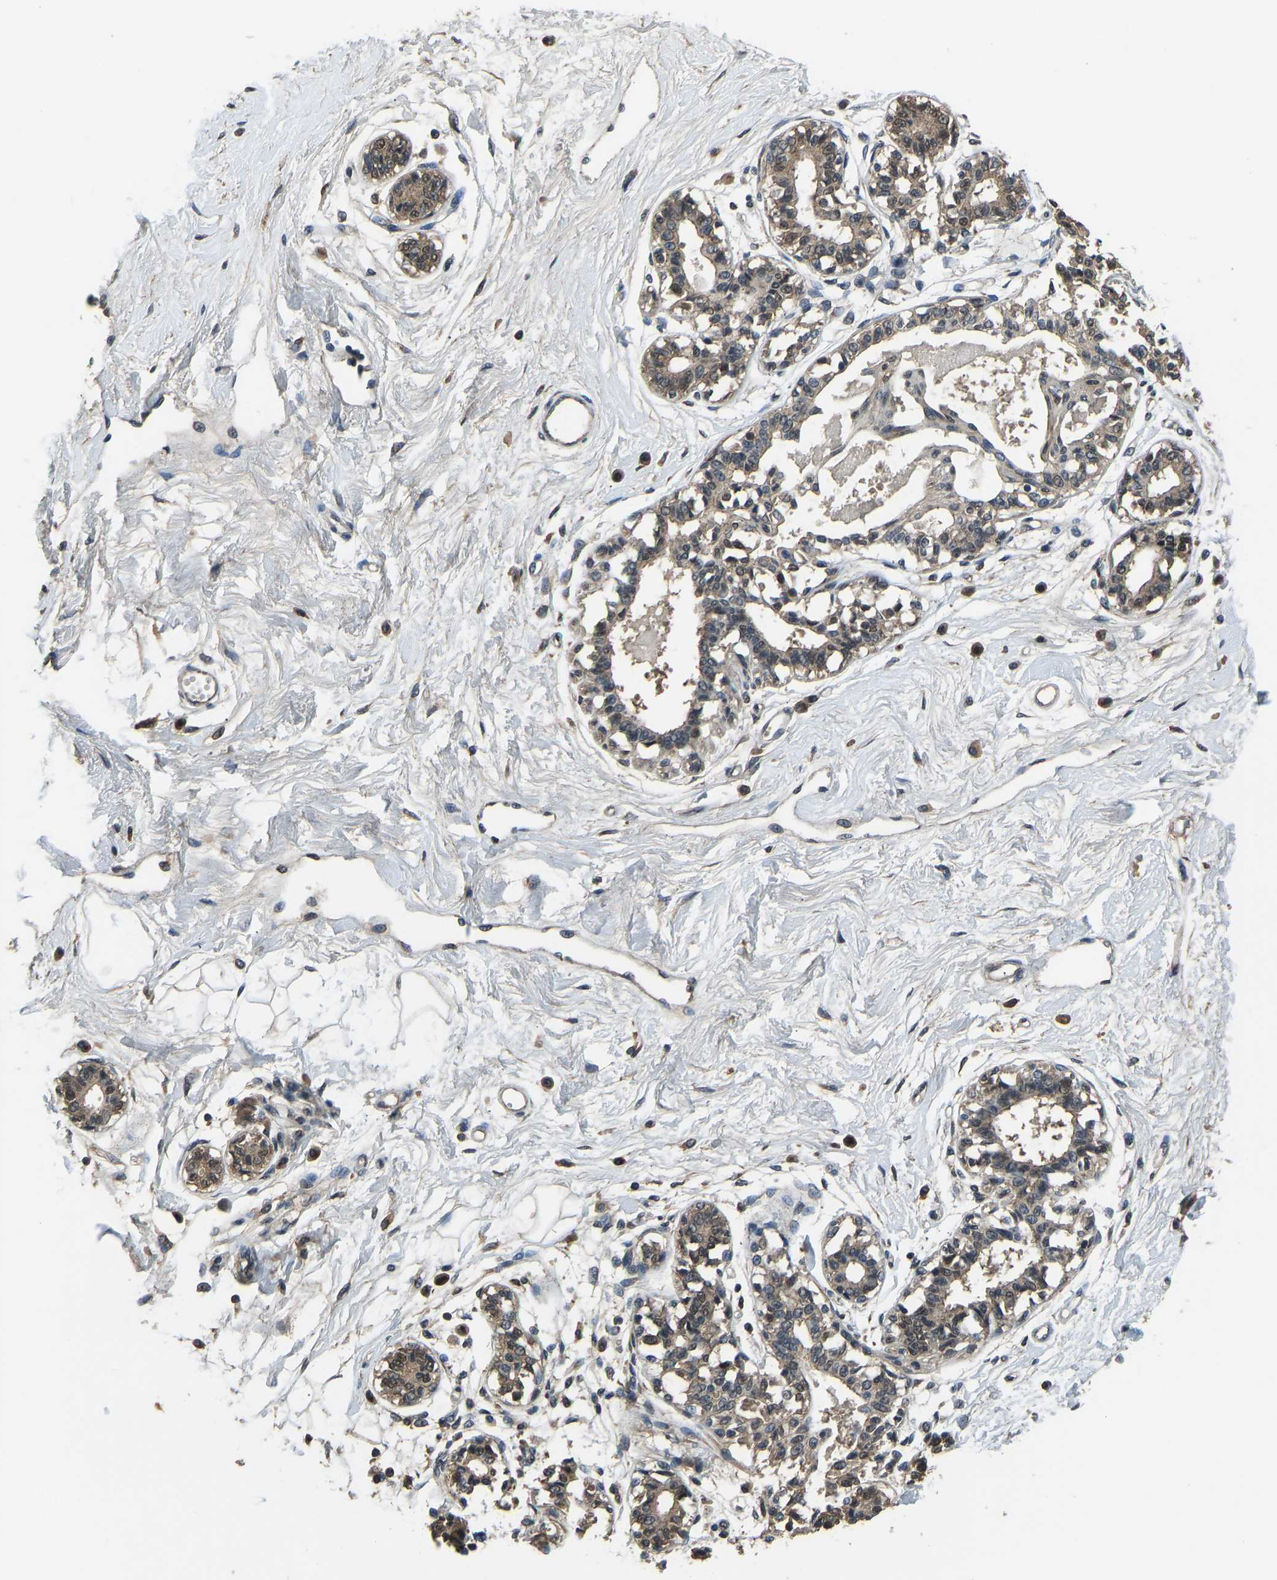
{"staining": {"intensity": "negative", "quantity": "none", "location": "none"}, "tissue": "breast", "cell_type": "Adipocytes", "image_type": "normal", "snomed": [{"axis": "morphology", "description": "Normal tissue, NOS"}, {"axis": "topography", "description": "Breast"}], "caption": "Adipocytes show no significant protein positivity in benign breast. Brightfield microscopy of immunohistochemistry (IHC) stained with DAB (brown) and hematoxylin (blue), captured at high magnification.", "gene": "TOX4", "patient": {"sex": "female", "age": 45}}